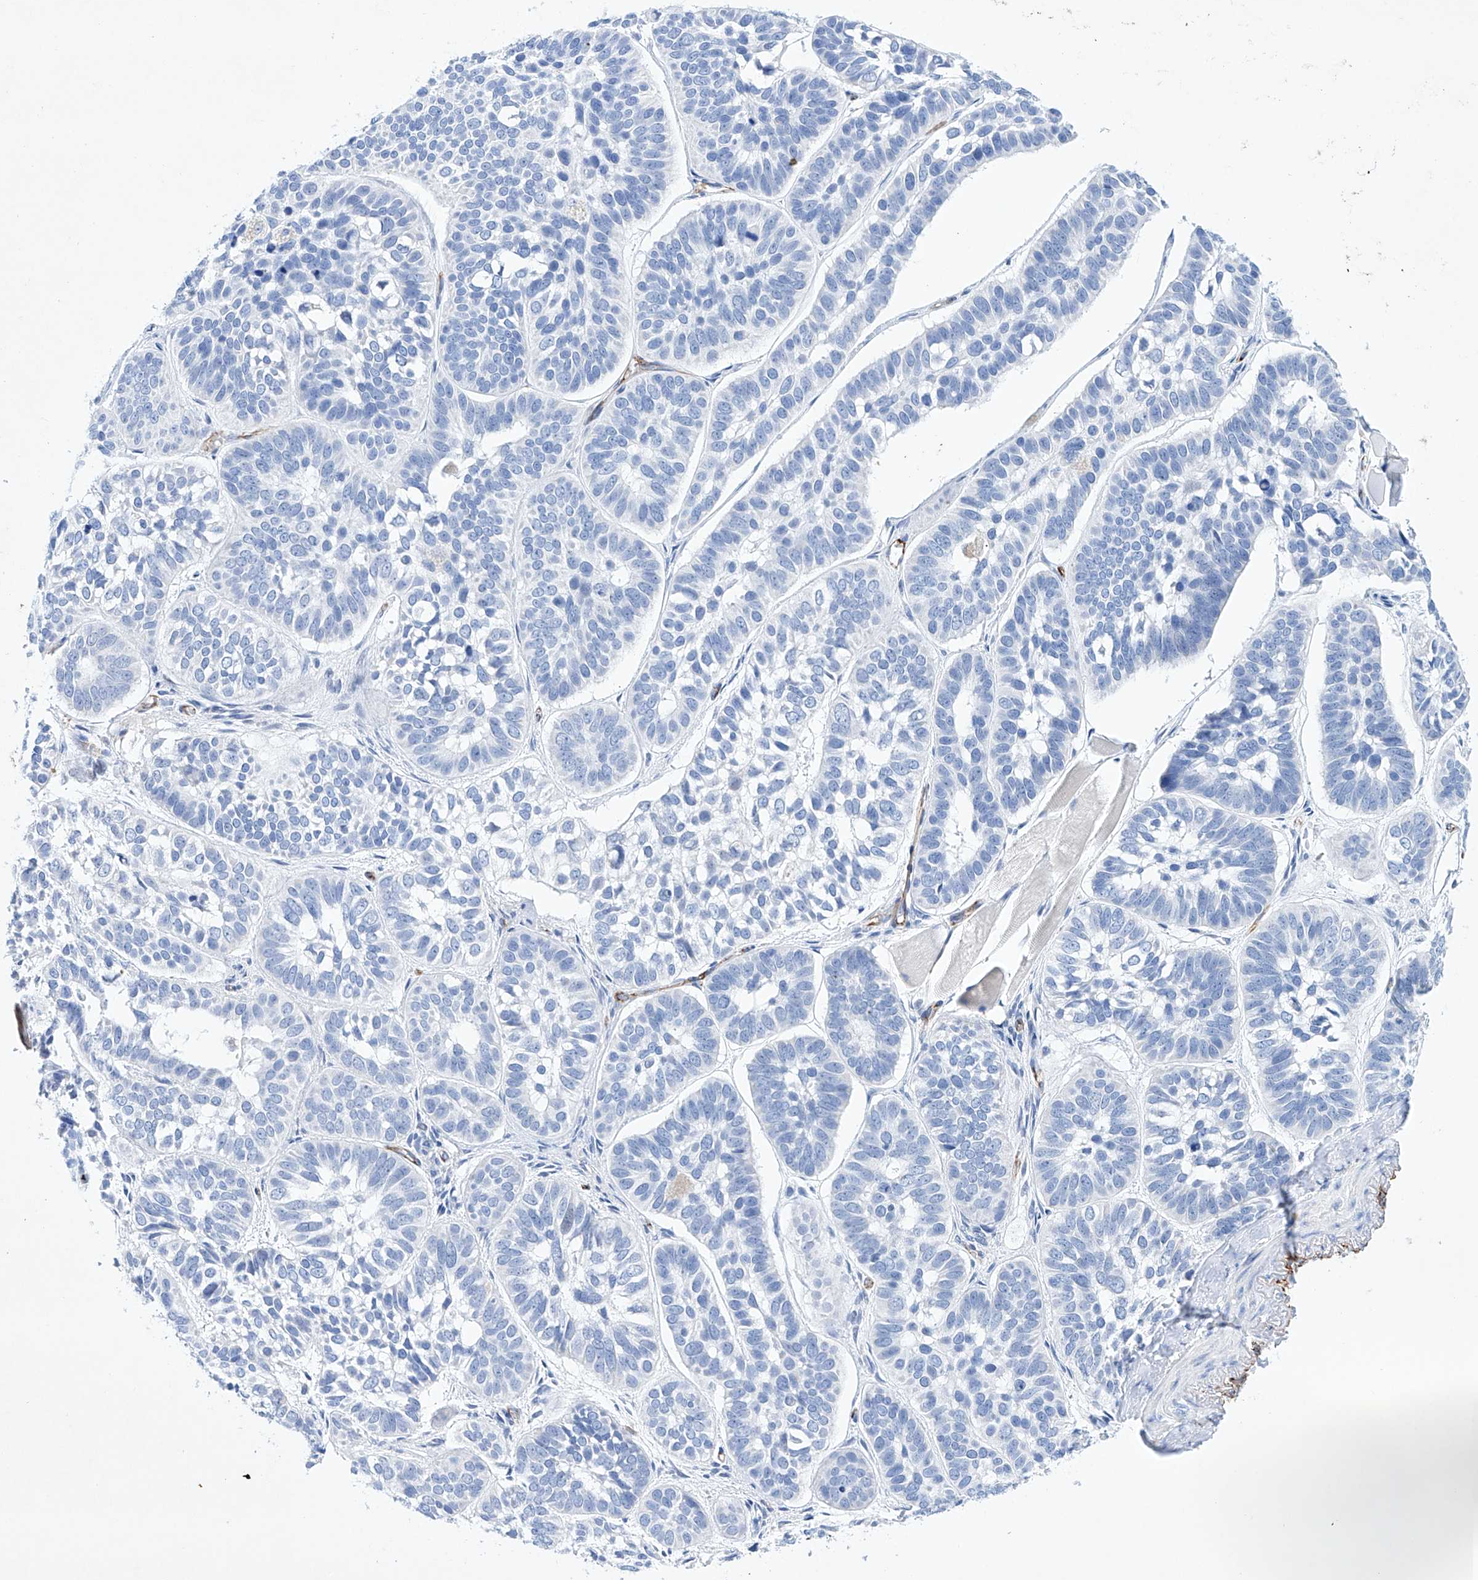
{"staining": {"intensity": "negative", "quantity": "none", "location": "none"}, "tissue": "skin cancer", "cell_type": "Tumor cells", "image_type": "cancer", "snomed": [{"axis": "morphology", "description": "Basal cell carcinoma"}, {"axis": "topography", "description": "Skin"}], "caption": "Photomicrograph shows no protein positivity in tumor cells of skin cancer tissue.", "gene": "ETV7", "patient": {"sex": "male", "age": 62}}